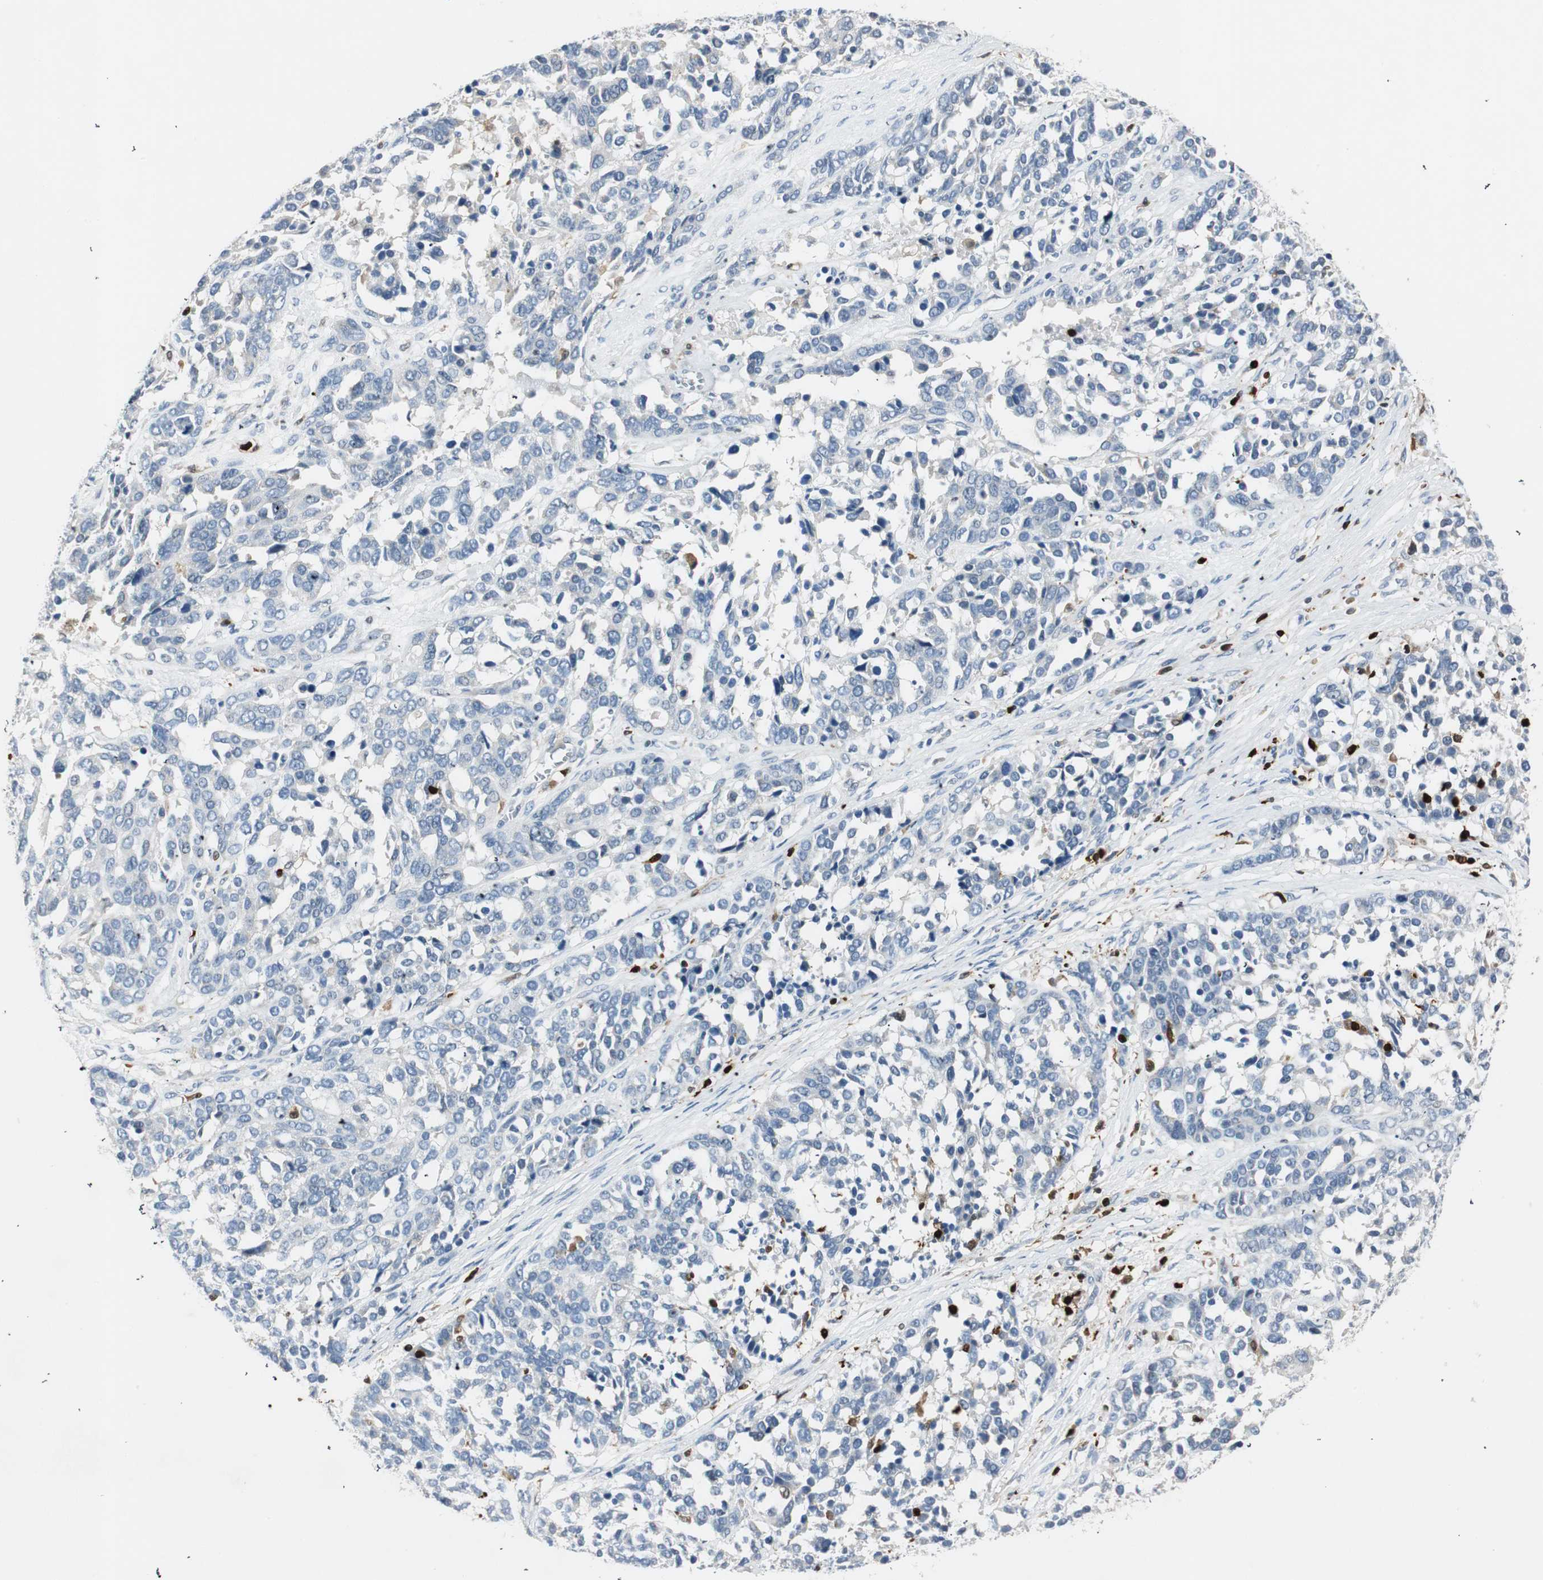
{"staining": {"intensity": "negative", "quantity": "none", "location": "none"}, "tissue": "ovarian cancer", "cell_type": "Tumor cells", "image_type": "cancer", "snomed": [{"axis": "morphology", "description": "Cystadenocarcinoma, serous, NOS"}, {"axis": "topography", "description": "Ovary"}], "caption": "DAB (3,3'-diaminobenzidine) immunohistochemical staining of ovarian cancer (serous cystadenocarcinoma) exhibits no significant expression in tumor cells. The staining is performed using DAB (3,3'-diaminobenzidine) brown chromogen with nuclei counter-stained in using hematoxylin.", "gene": "COTL1", "patient": {"sex": "female", "age": 44}}